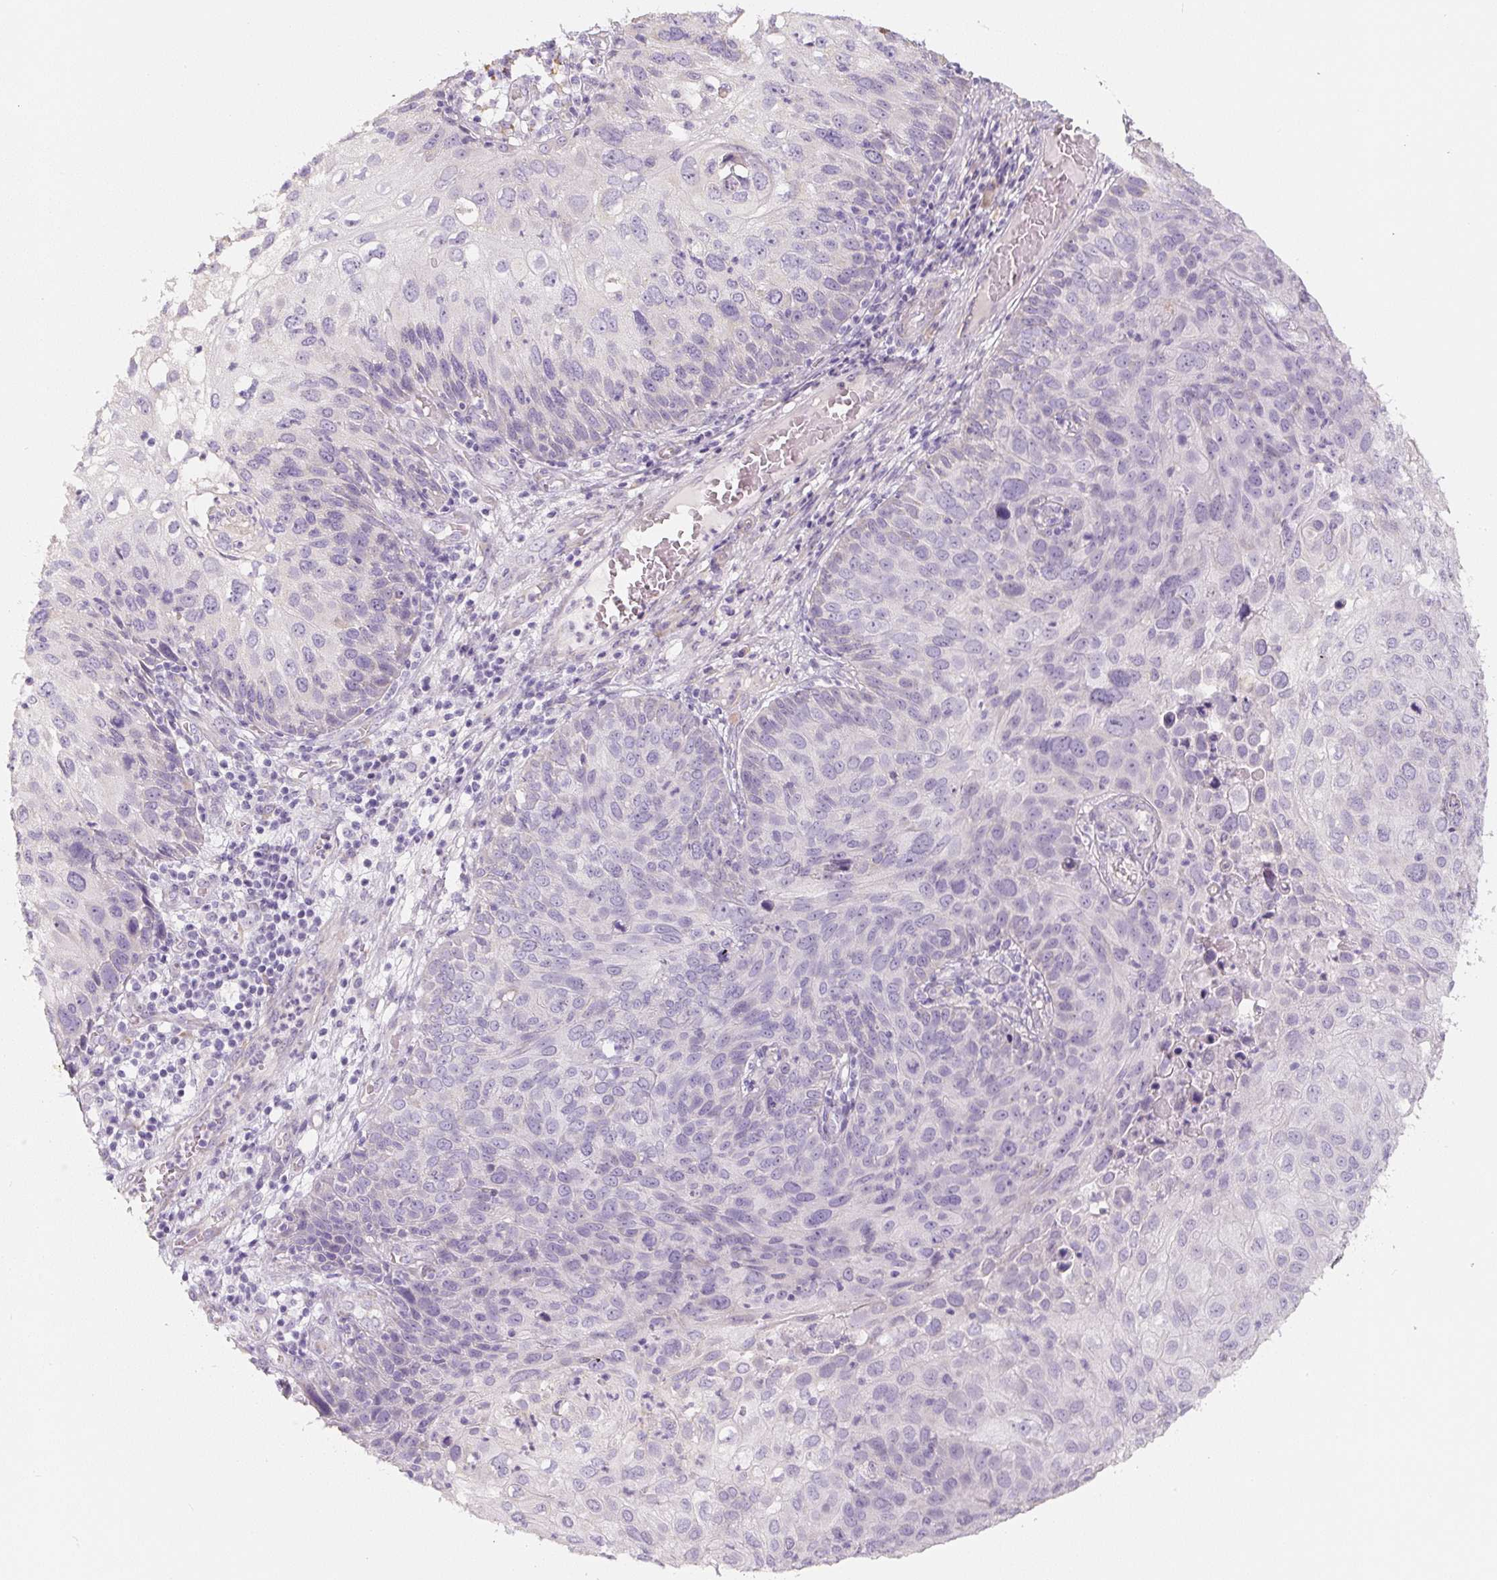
{"staining": {"intensity": "negative", "quantity": "none", "location": "none"}, "tissue": "skin cancer", "cell_type": "Tumor cells", "image_type": "cancer", "snomed": [{"axis": "morphology", "description": "Squamous cell carcinoma, NOS"}, {"axis": "topography", "description": "Skin"}], "caption": "Skin squamous cell carcinoma was stained to show a protein in brown. There is no significant staining in tumor cells. The staining was performed using DAB (3,3'-diaminobenzidine) to visualize the protein expression in brown, while the nuclei were stained in blue with hematoxylin (Magnification: 20x).", "gene": "PWWP3B", "patient": {"sex": "male", "age": 87}}